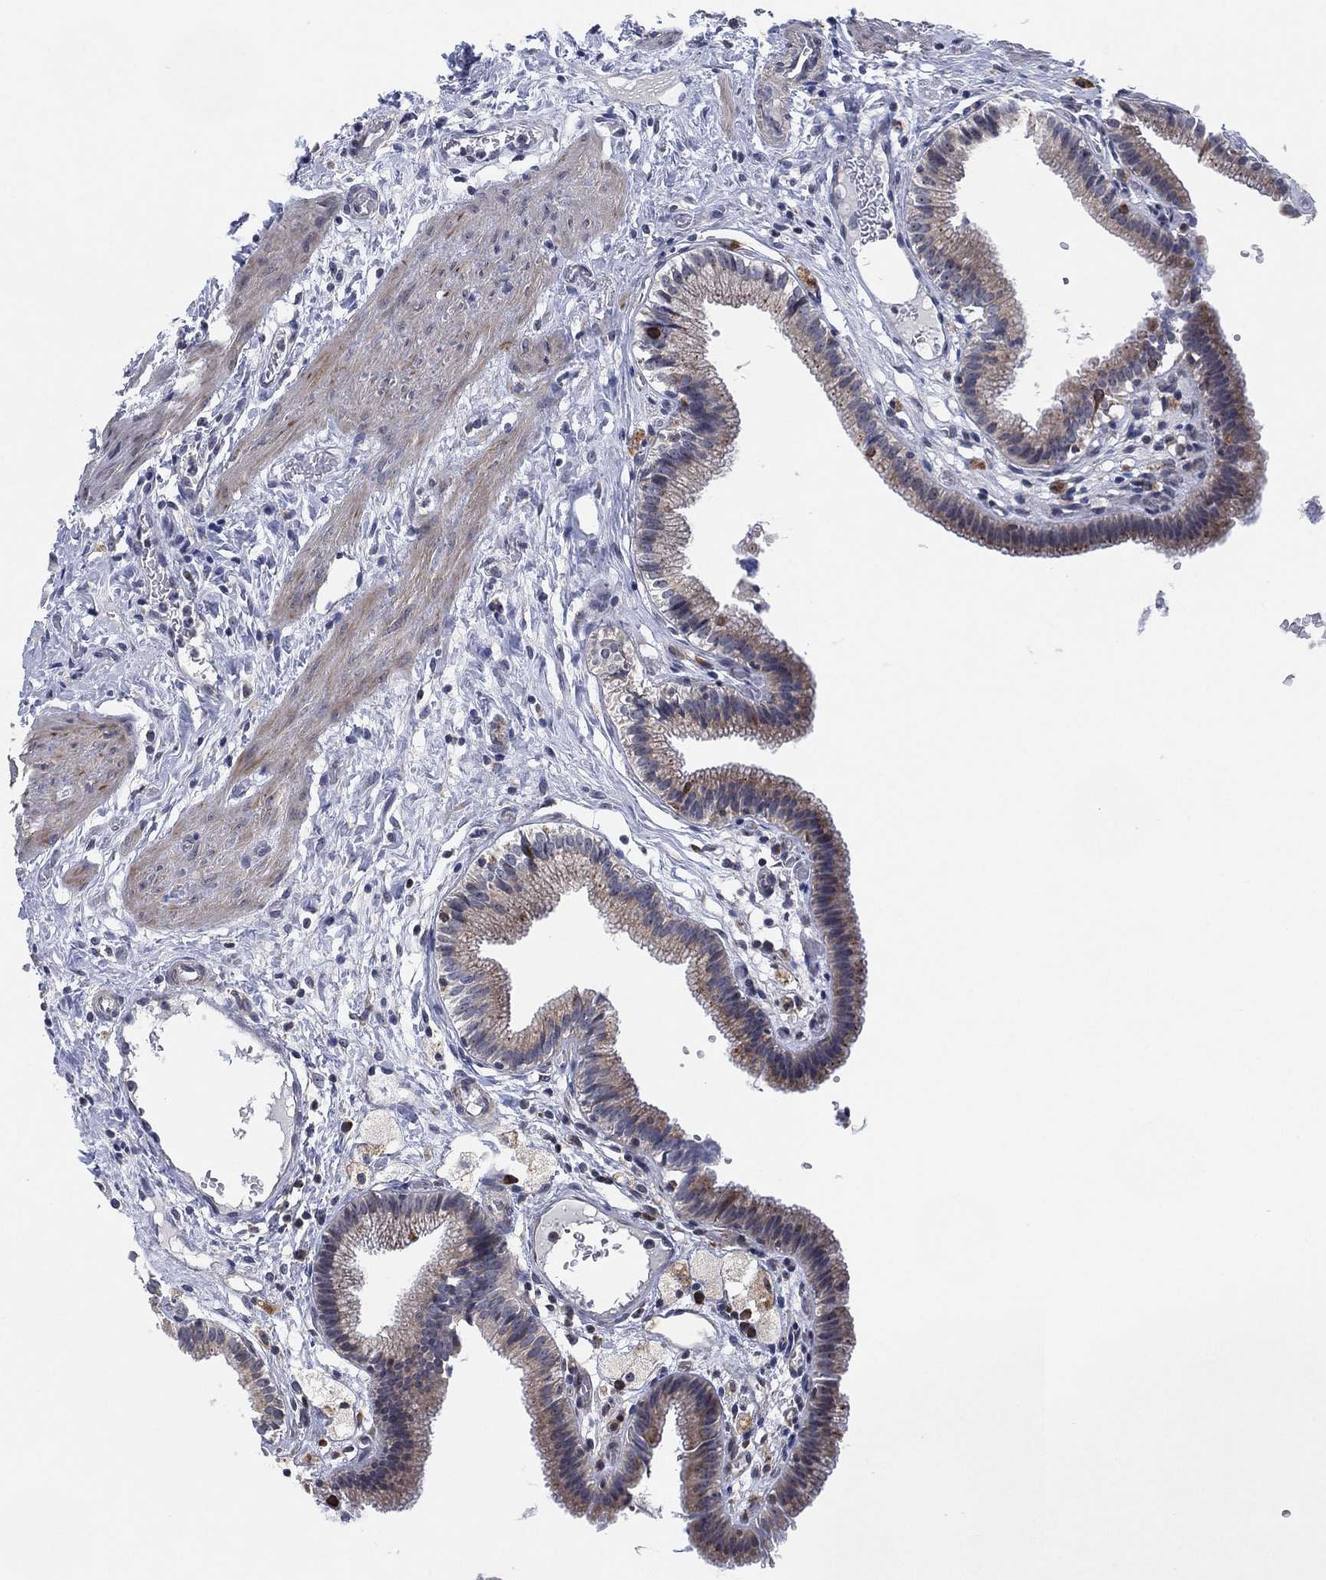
{"staining": {"intensity": "weak", "quantity": "<25%", "location": "cytoplasmic/membranous"}, "tissue": "gallbladder", "cell_type": "Glandular cells", "image_type": "normal", "snomed": [{"axis": "morphology", "description": "Normal tissue, NOS"}, {"axis": "topography", "description": "Gallbladder"}], "caption": "Immunohistochemistry (IHC) micrograph of normal human gallbladder stained for a protein (brown), which exhibits no staining in glandular cells. Nuclei are stained in blue.", "gene": "FAM104A", "patient": {"sex": "female", "age": 24}}